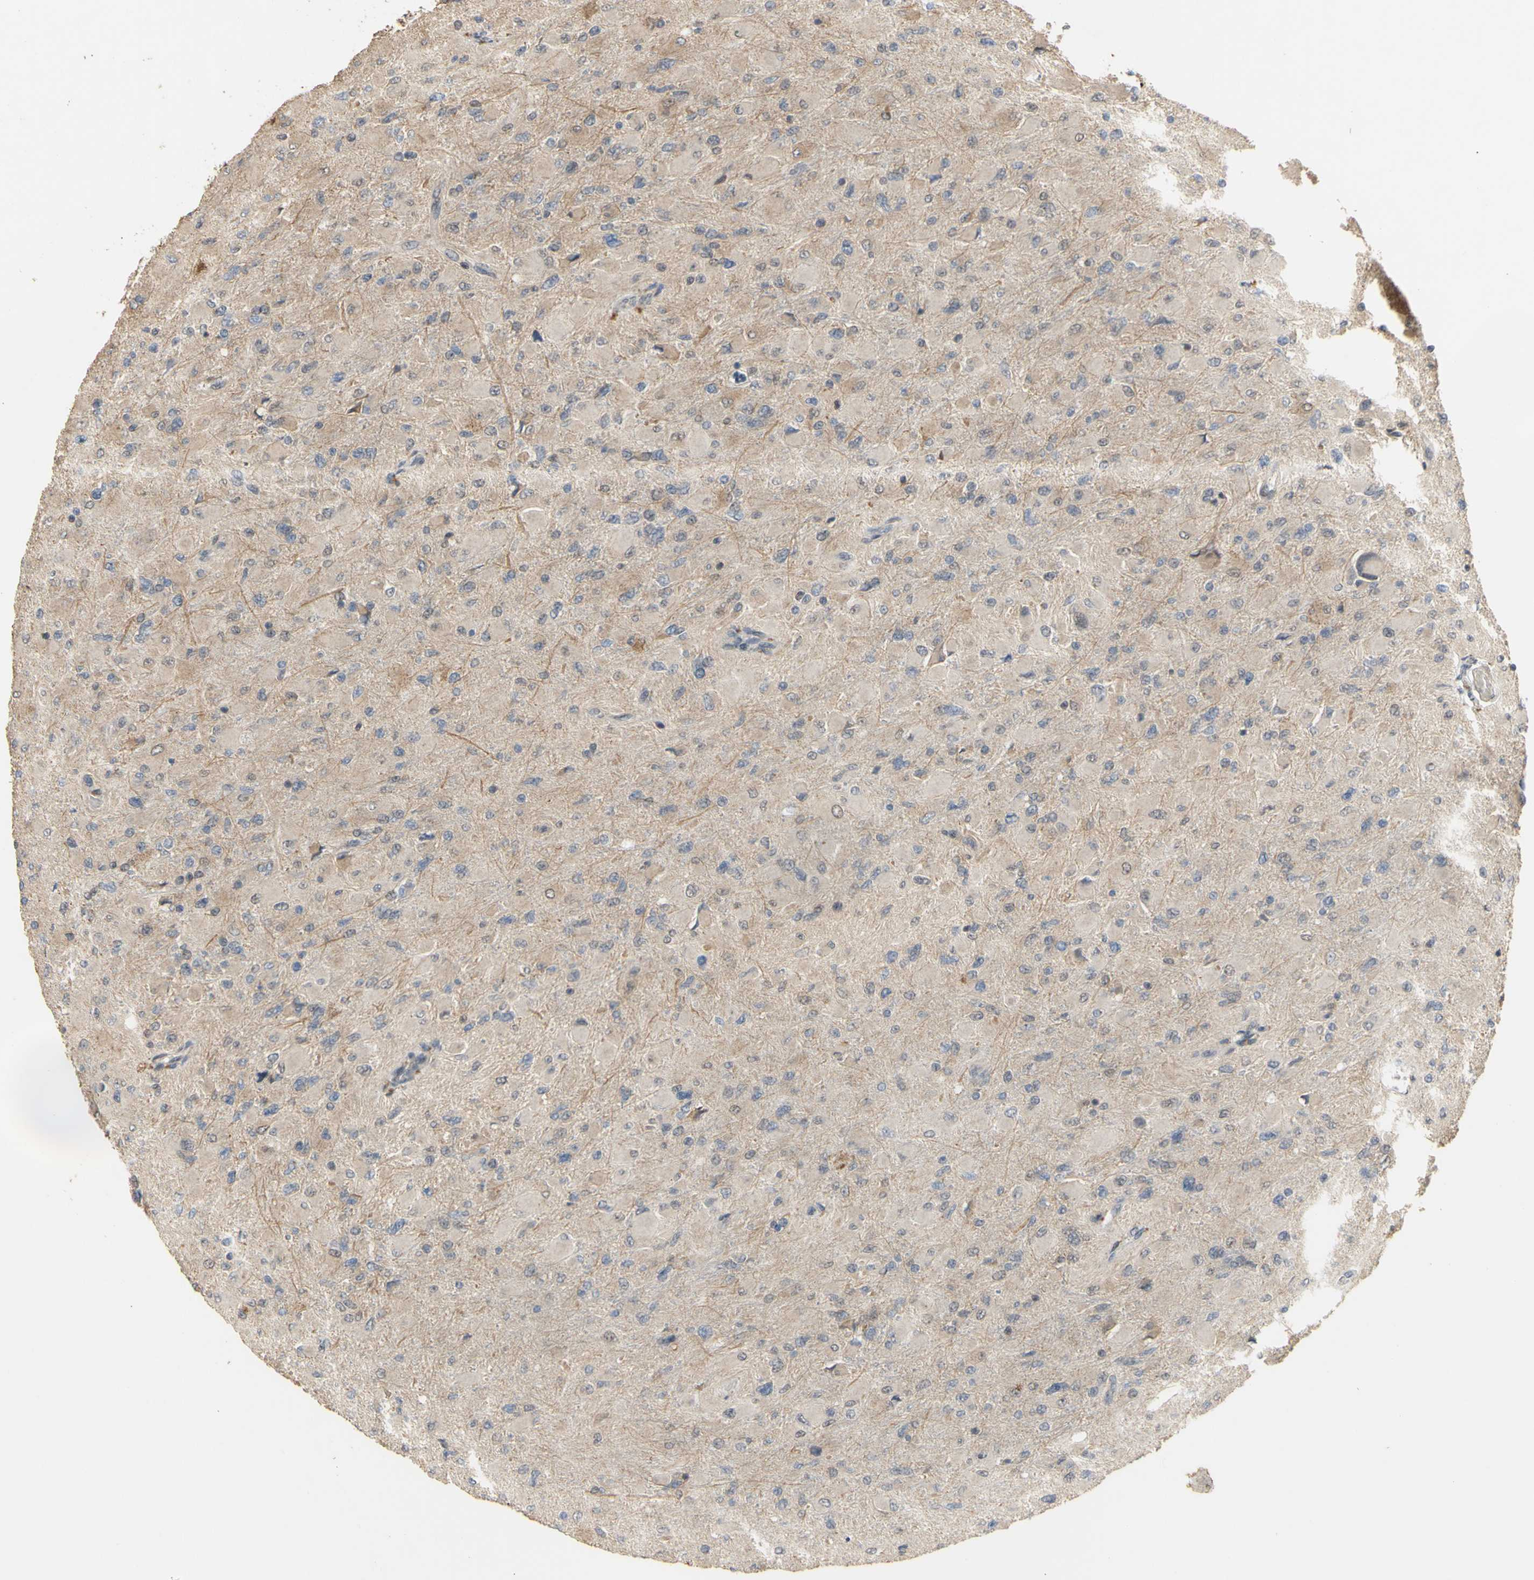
{"staining": {"intensity": "negative", "quantity": "none", "location": "none"}, "tissue": "glioma", "cell_type": "Tumor cells", "image_type": "cancer", "snomed": [{"axis": "morphology", "description": "Glioma, malignant, High grade"}, {"axis": "topography", "description": "Cerebral cortex"}], "caption": "DAB immunohistochemical staining of human malignant high-grade glioma demonstrates no significant positivity in tumor cells.", "gene": "GTF2E2", "patient": {"sex": "female", "age": 36}}